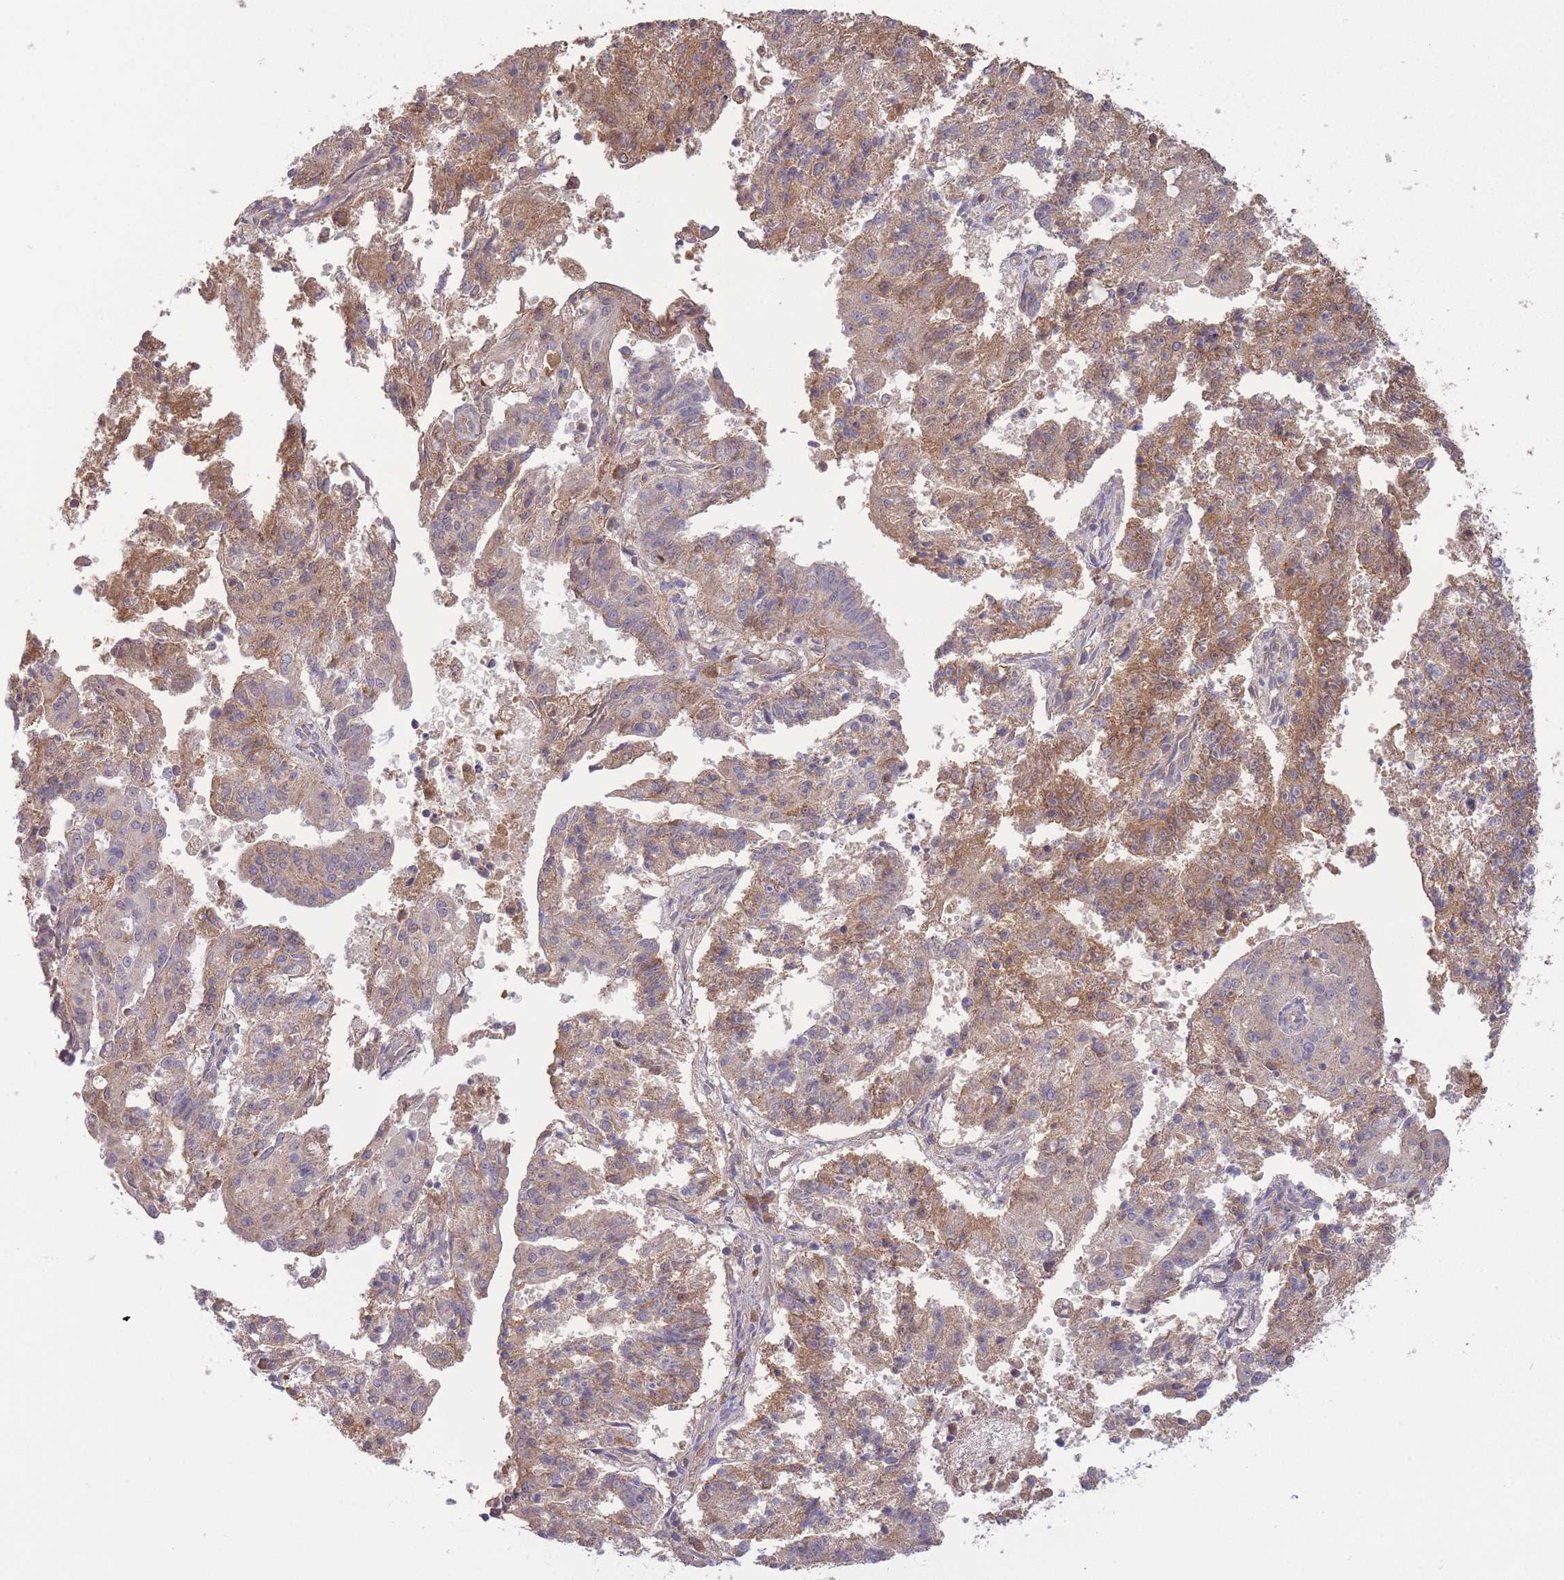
{"staining": {"intensity": "moderate", "quantity": "25%-75%", "location": "cytoplasmic/membranous"}, "tissue": "endometrial cancer", "cell_type": "Tumor cells", "image_type": "cancer", "snomed": [{"axis": "morphology", "description": "Adenocarcinoma, NOS"}, {"axis": "topography", "description": "Endometrium"}], "caption": "An image showing moderate cytoplasmic/membranous staining in about 25%-75% of tumor cells in endometrial cancer (adenocarcinoma), as visualized by brown immunohistochemical staining.", "gene": "NDUFAF5", "patient": {"sex": "female", "age": 82}}